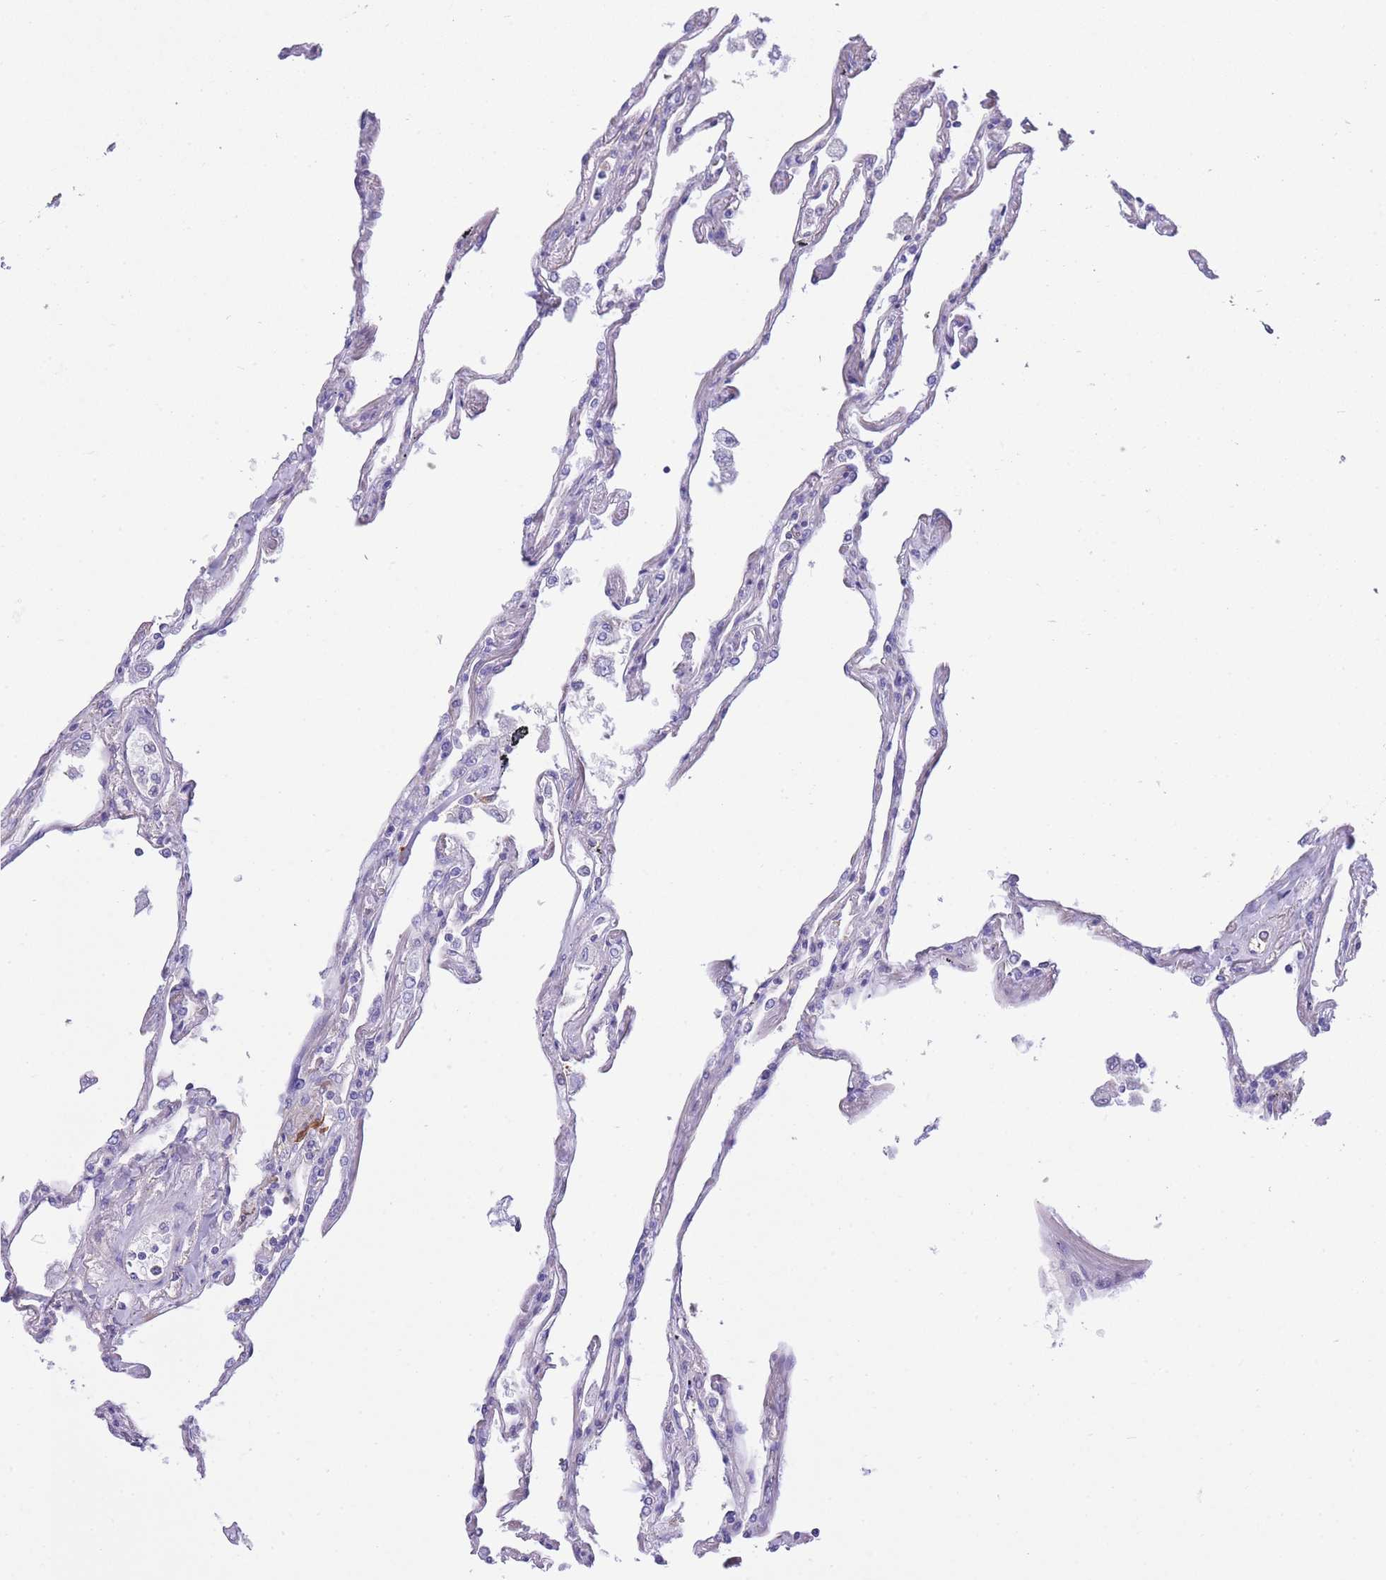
{"staining": {"intensity": "negative", "quantity": "none", "location": "none"}, "tissue": "lung", "cell_type": "Alveolar cells", "image_type": "normal", "snomed": [{"axis": "morphology", "description": "Normal tissue, NOS"}, {"axis": "topography", "description": "Lung"}], "caption": "IHC histopathology image of unremarkable lung: human lung stained with DAB (3,3'-diaminobenzidine) exhibits no significant protein staining in alveolar cells.", "gene": "NAMPT", "patient": {"sex": "female", "age": 67}}